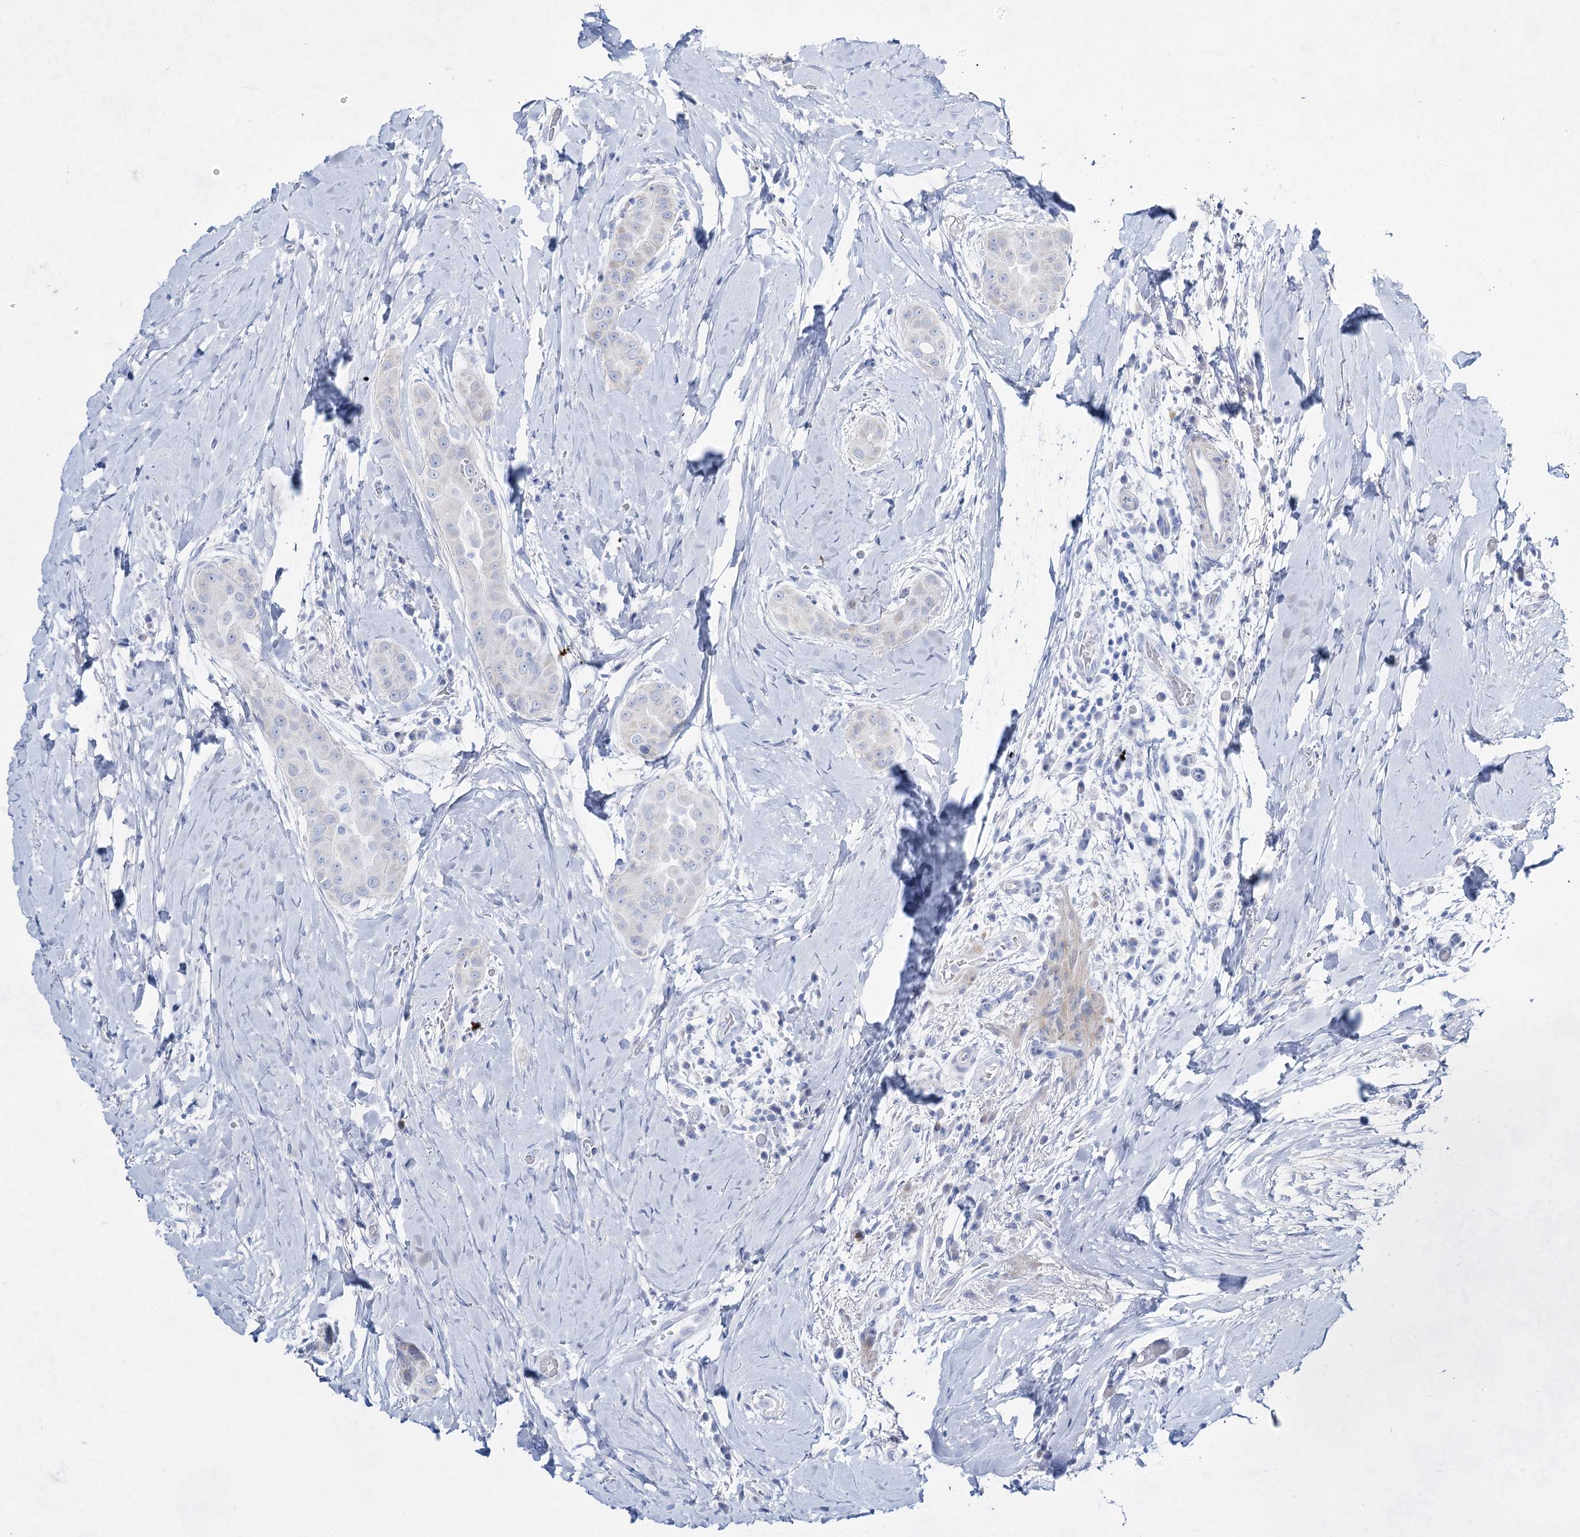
{"staining": {"intensity": "negative", "quantity": "none", "location": "none"}, "tissue": "thyroid cancer", "cell_type": "Tumor cells", "image_type": "cancer", "snomed": [{"axis": "morphology", "description": "Papillary adenocarcinoma, NOS"}, {"axis": "topography", "description": "Thyroid gland"}], "caption": "A high-resolution image shows immunohistochemistry staining of thyroid cancer, which displays no significant staining in tumor cells.", "gene": "ACRV1", "patient": {"sex": "male", "age": 33}}